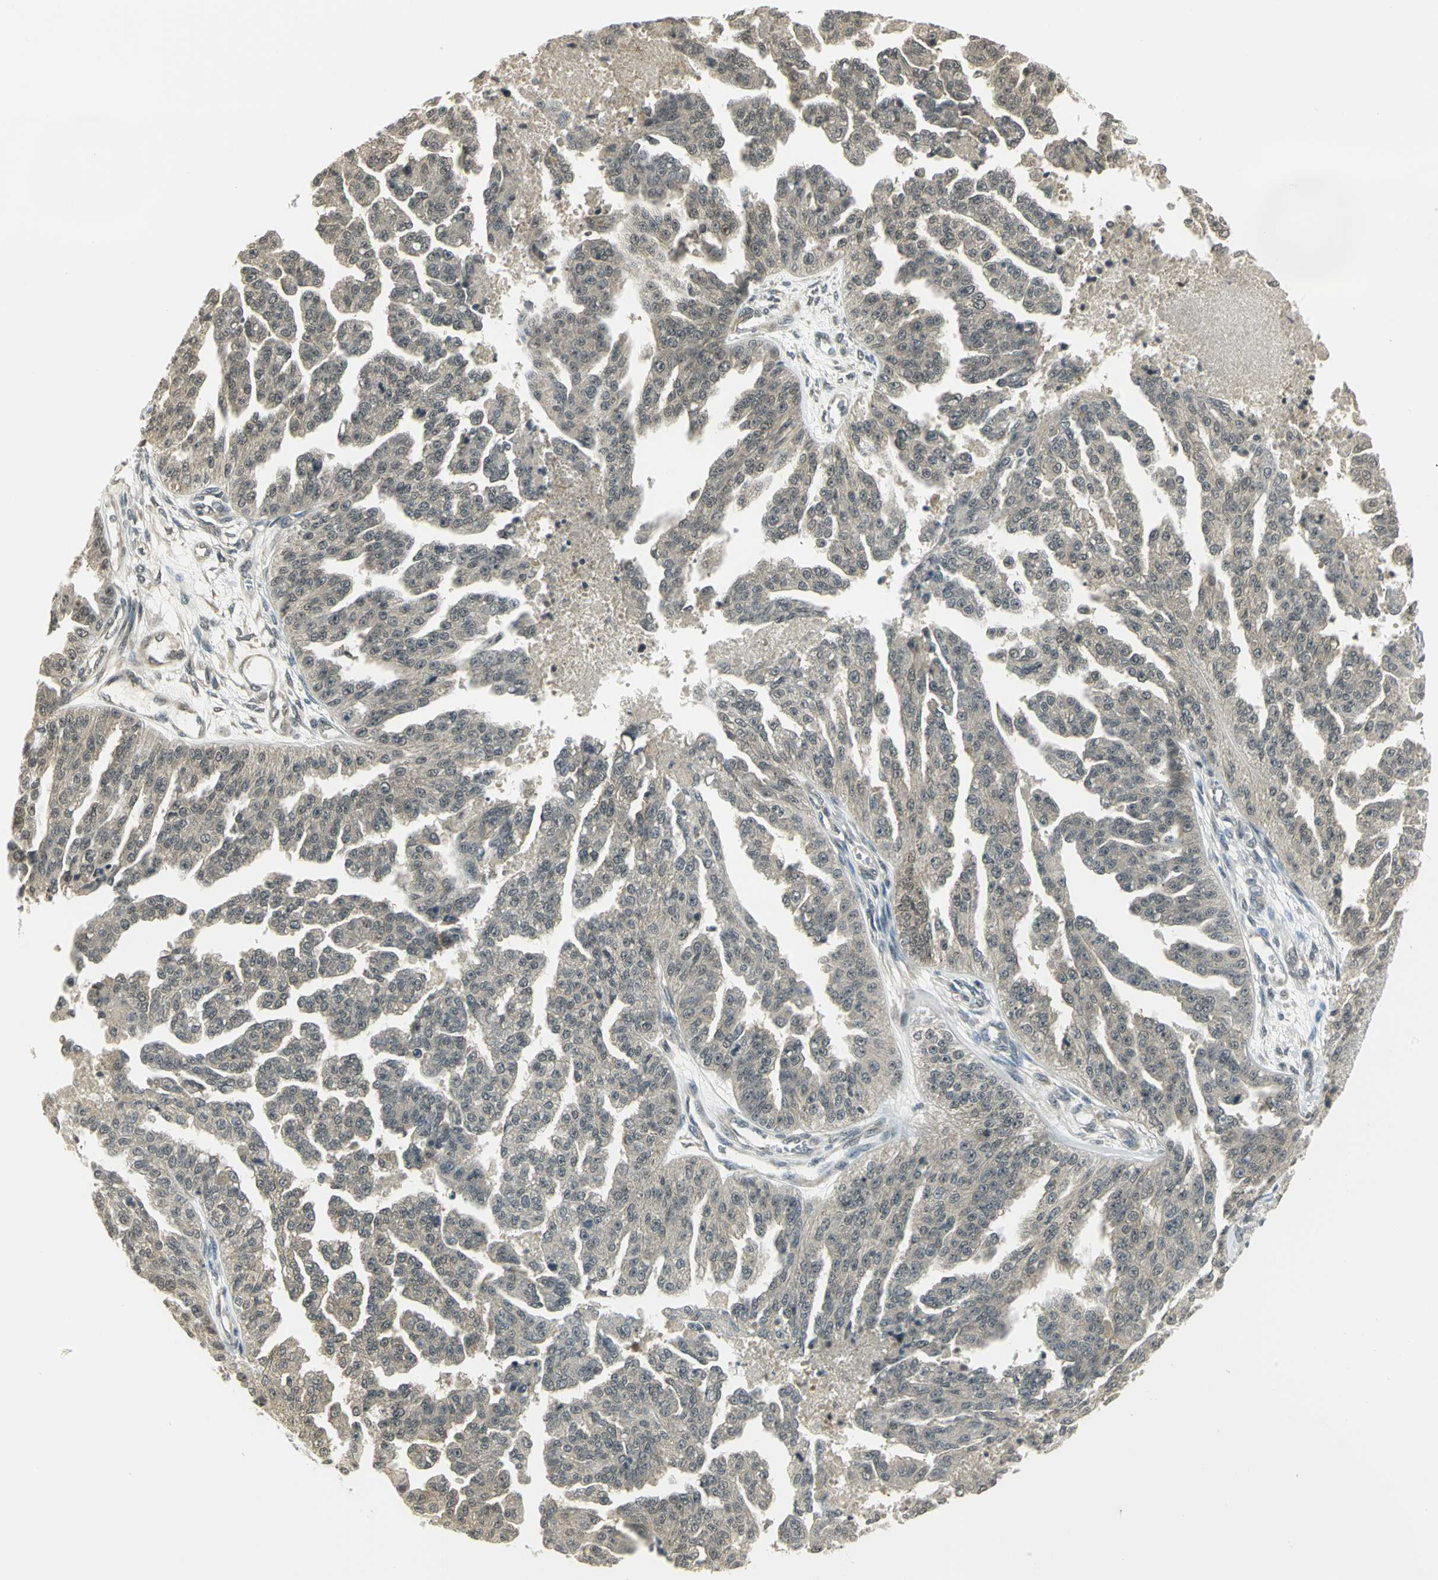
{"staining": {"intensity": "weak", "quantity": ">75%", "location": "cytoplasmic/membranous"}, "tissue": "ovarian cancer", "cell_type": "Tumor cells", "image_type": "cancer", "snomed": [{"axis": "morphology", "description": "Cystadenocarcinoma, serous, NOS"}, {"axis": "topography", "description": "Ovary"}], "caption": "Ovarian cancer (serous cystadenocarcinoma) stained with DAB (3,3'-diaminobenzidine) immunohistochemistry displays low levels of weak cytoplasmic/membranous positivity in about >75% of tumor cells. (DAB IHC, brown staining for protein, blue staining for nuclei).", "gene": "CDC34", "patient": {"sex": "female", "age": 58}}